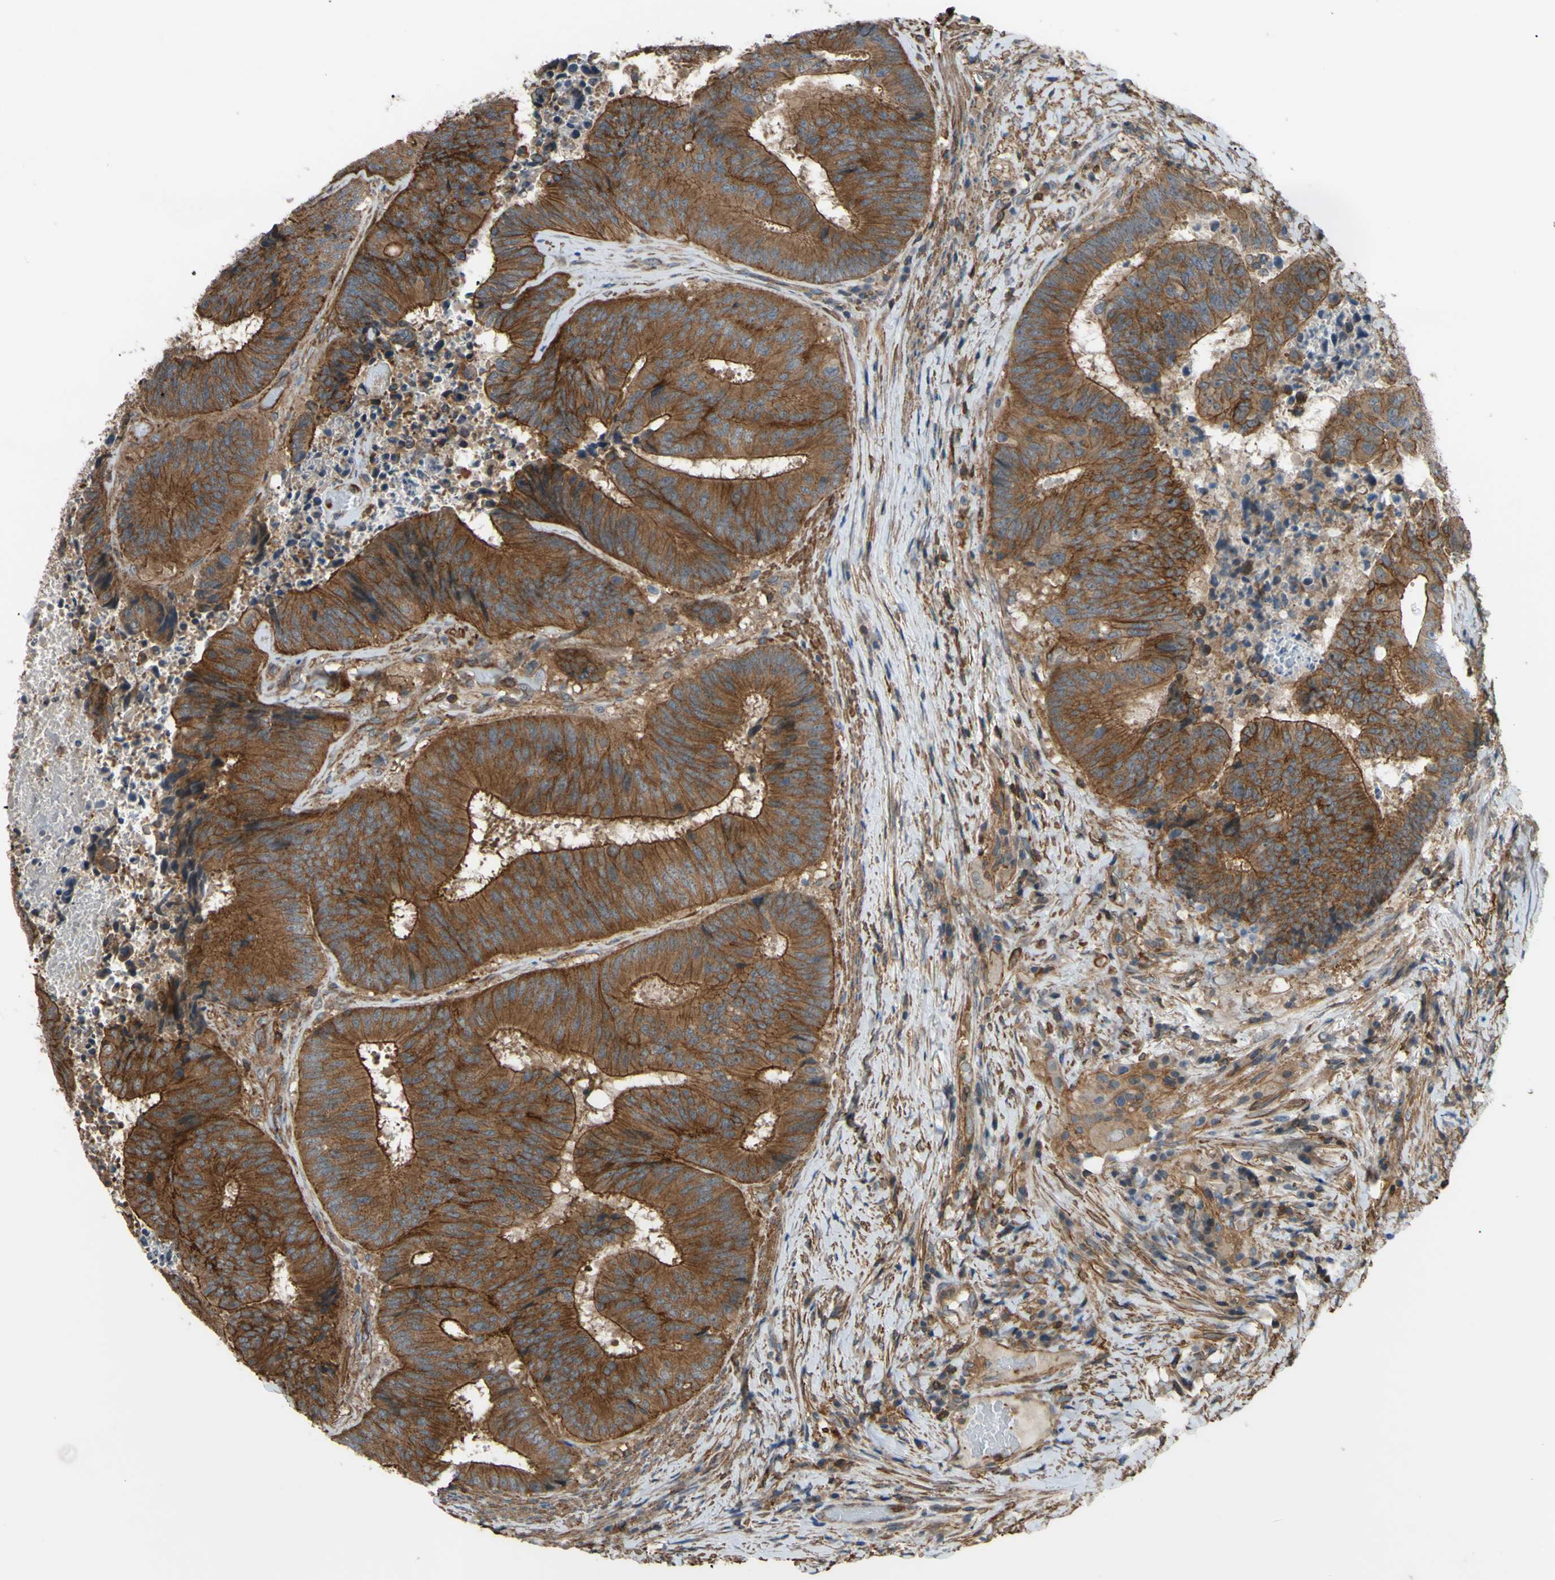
{"staining": {"intensity": "strong", "quantity": ">75%", "location": "cytoplasmic/membranous"}, "tissue": "colorectal cancer", "cell_type": "Tumor cells", "image_type": "cancer", "snomed": [{"axis": "morphology", "description": "Adenocarcinoma, NOS"}, {"axis": "topography", "description": "Rectum"}], "caption": "Human colorectal cancer stained with a brown dye shows strong cytoplasmic/membranous positive positivity in approximately >75% of tumor cells.", "gene": "ADD3", "patient": {"sex": "male", "age": 72}}